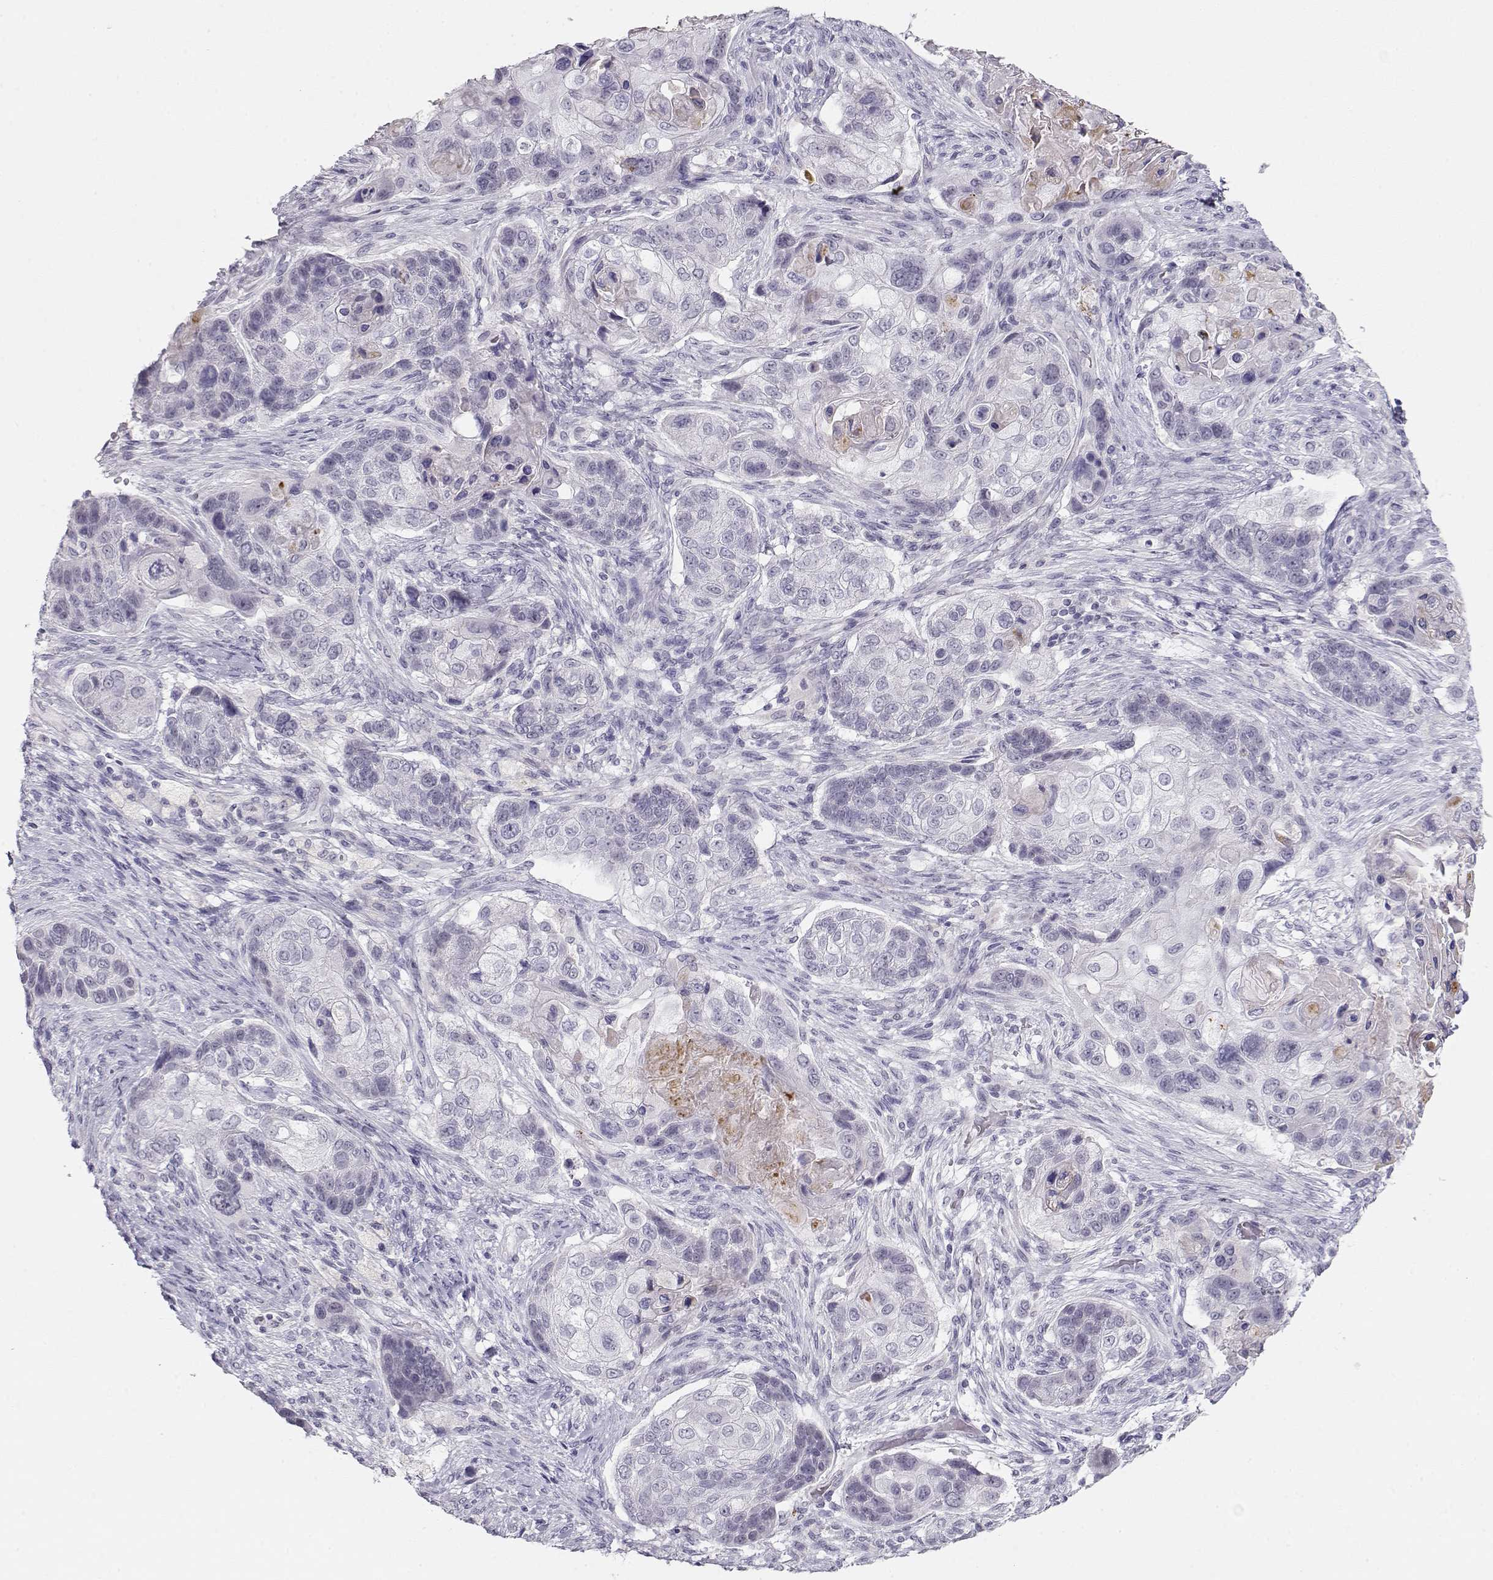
{"staining": {"intensity": "negative", "quantity": "none", "location": "none"}, "tissue": "lung cancer", "cell_type": "Tumor cells", "image_type": "cancer", "snomed": [{"axis": "morphology", "description": "Squamous cell carcinoma, NOS"}, {"axis": "topography", "description": "Lung"}], "caption": "The micrograph exhibits no staining of tumor cells in lung cancer. (DAB immunohistochemistry, high magnification).", "gene": "IMPG1", "patient": {"sex": "male", "age": 69}}